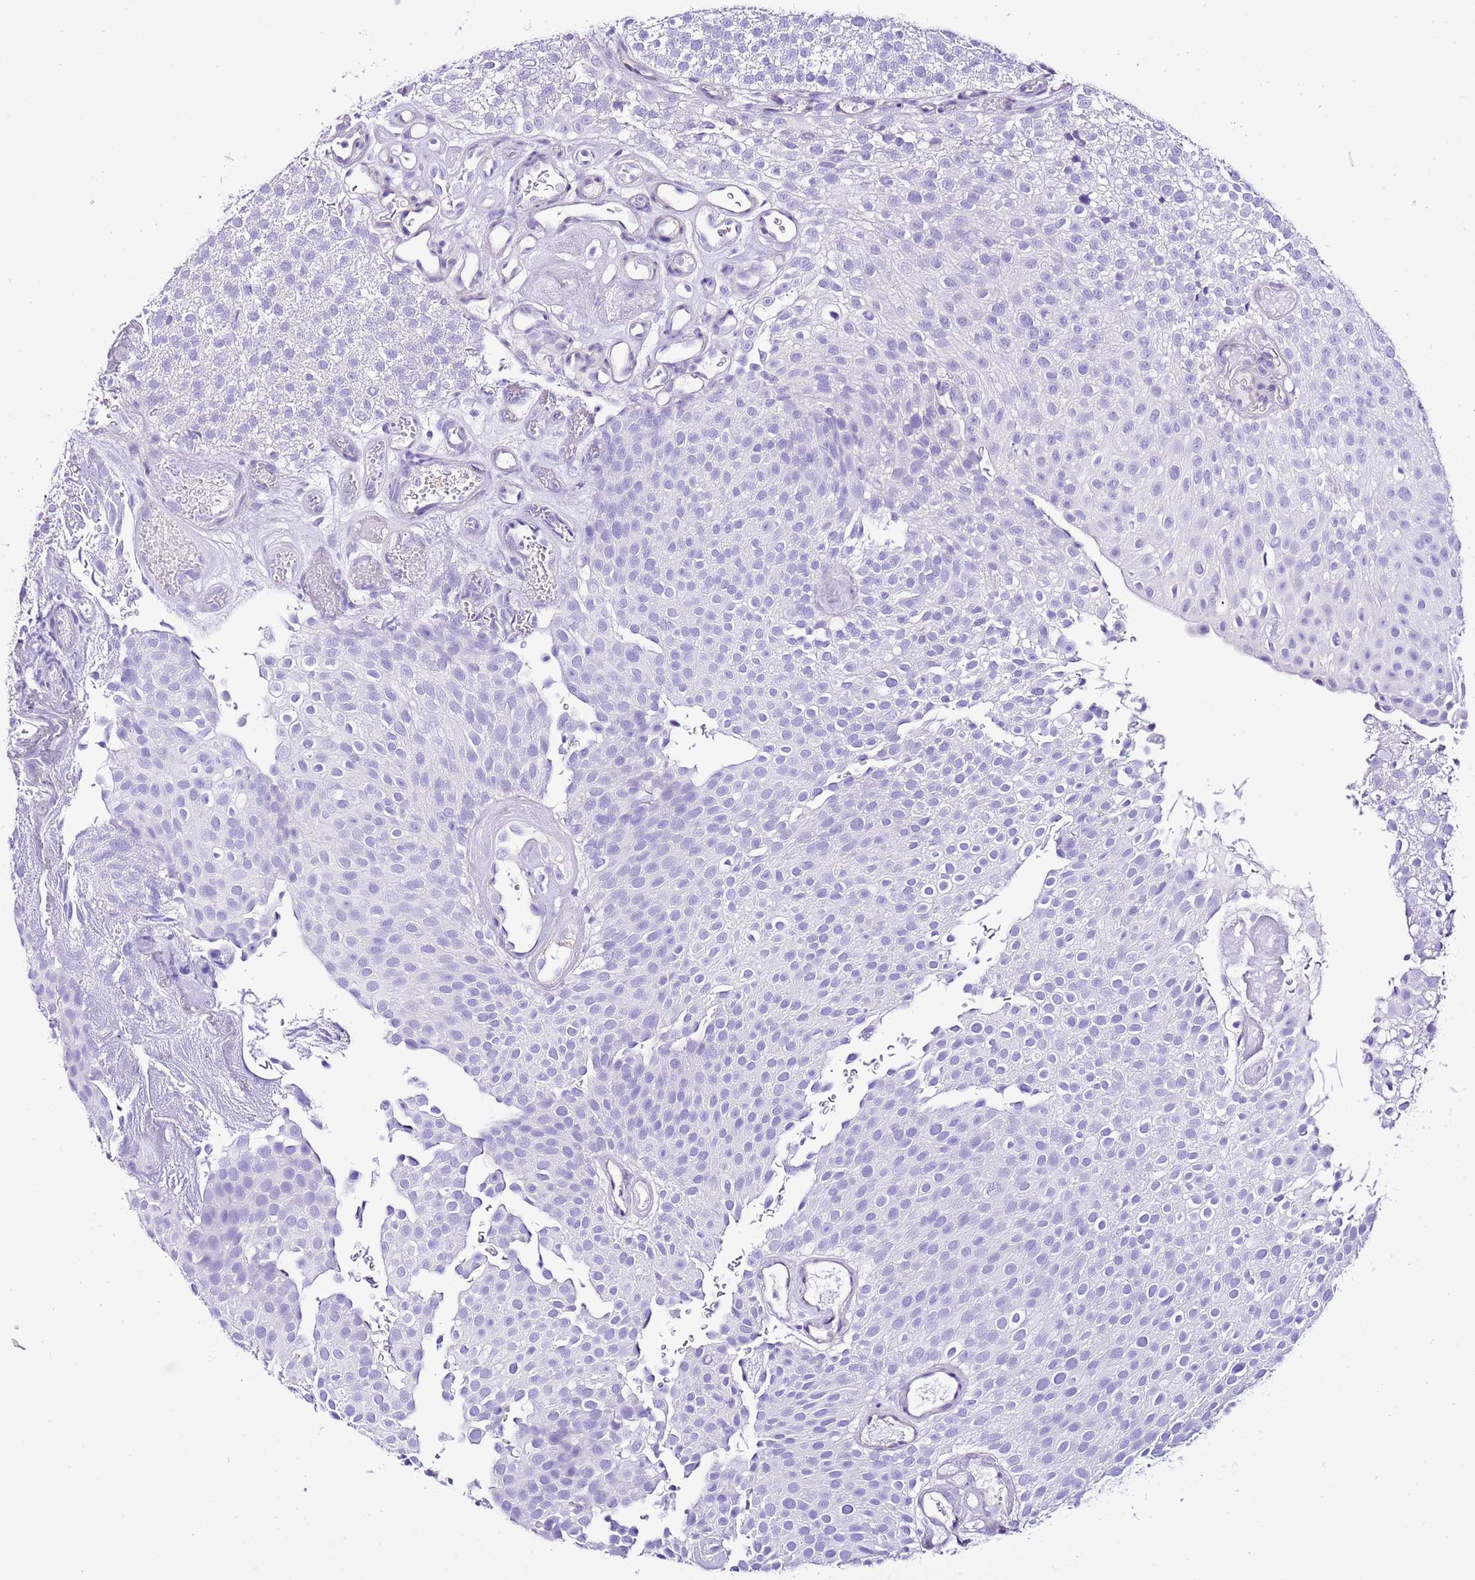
{"staining": {"intensity": "negative", "quantity": "none", "location": "none"}, "tissue": "urothelial cancer", "cell_type": "Tumor cells", "image_type": "cancer", "snomed": [{"axis": "morphology", "description": "Urothelial carcinoma, Low grade"}, {"axis": "topography", "description": "Urinary bladder"}], "caption": "Image shows no protein expression in tumor cells of urothelial cancer tissue.", "gene": "BHLHA15", "patient": {"sex": "male", "age": 78}}